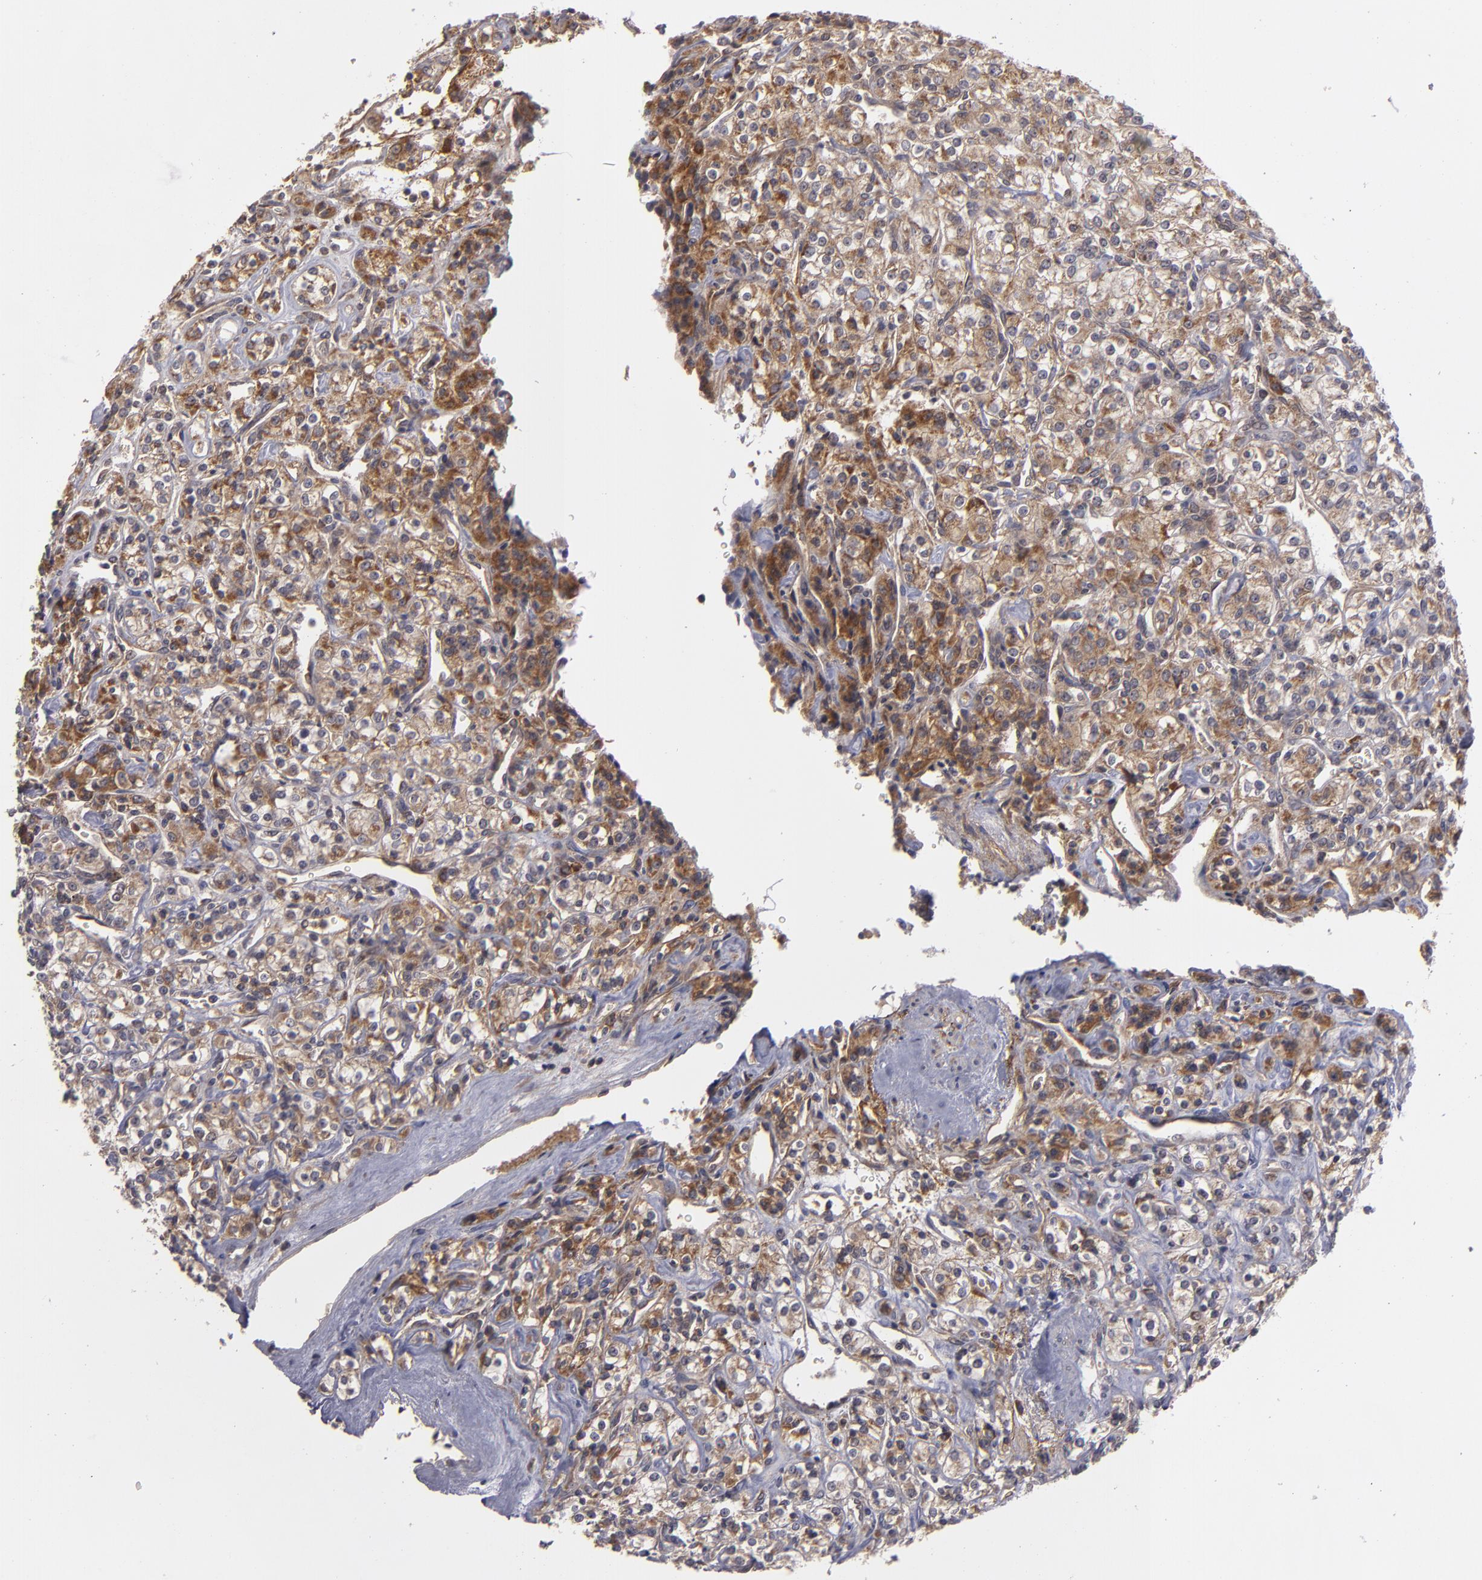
{"staining": {"intensity": "moderate", "quantity": "<25%", "location": "cytoplasmic/membranous"}, "tissue": "renal cancer", "cell_type": "Tumor cells", "image_type": "cancer", "snomed": [{"axis": "morphology", "description": "Adenocarcinoma, NOS"}, {"axis": "topography", "description": "Kidney"}], "caption": "A brown stain highlights moderate cytoplasmic/membranous positivity of a protein in human renal cancer (adenocarcinoma) tumor cells.", "gene": "BMP6", "patient": {"sex": "male", "age": 77}}